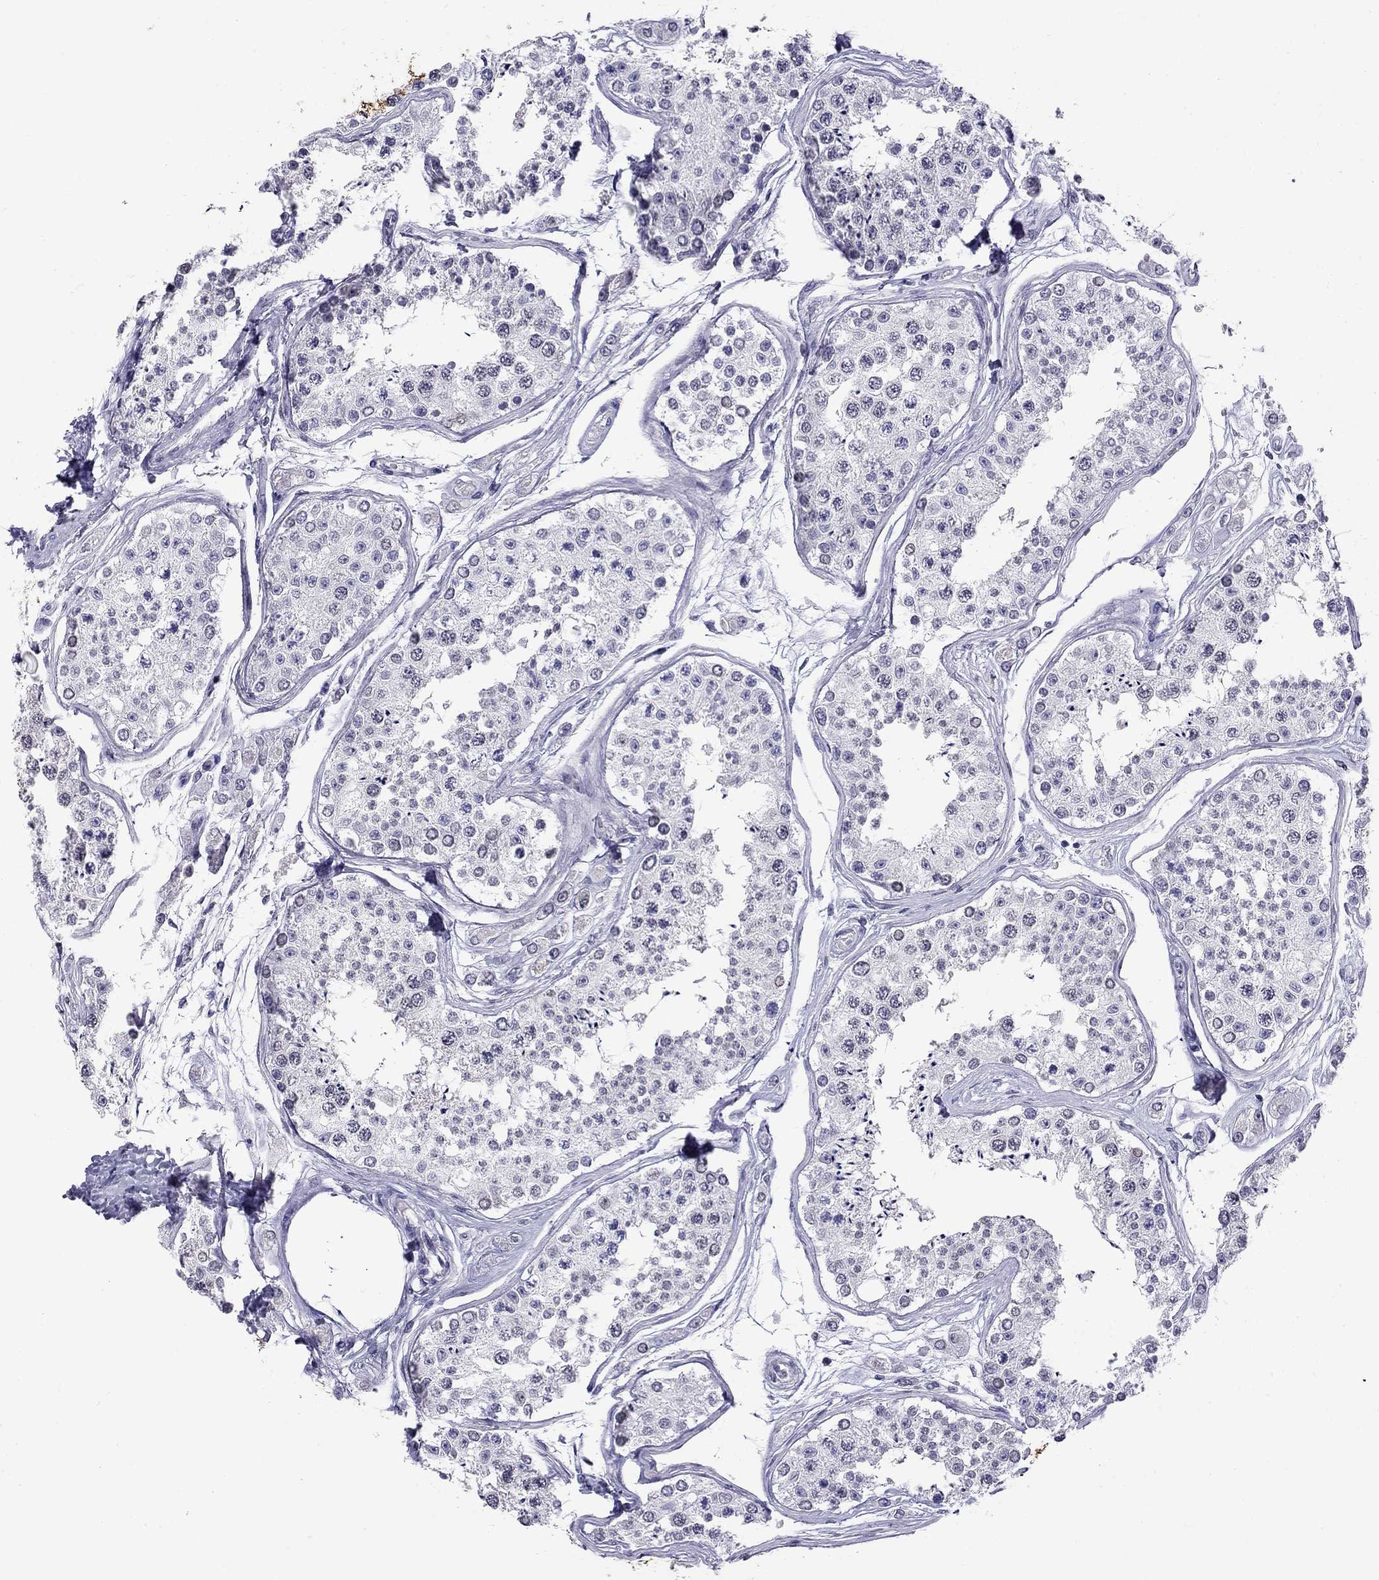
{"staining": {"intensity": "negative", "quantity": "none", "location": "none"}, "tissue": "testis", "cell_type": "Cells in seminiferous ducts", "image_type": "normal", "snomed": [{"axis": "morphology", "description": "Normal tissue, NOS"}, {"axis": "topography", "description": "Testis"}], "caption": "IHC of unremarkable testis reveals no staining in cells in seminiferous ducts. The staining was performed using DAB (3,3'-diaminobenzidine) to visualize the protein expression in brown, while the nuclei were stained in blue with hematoxylin (Magnification: 20x).", "gene": "MUC15", "patient": {"sex": "male", "age": 25}}